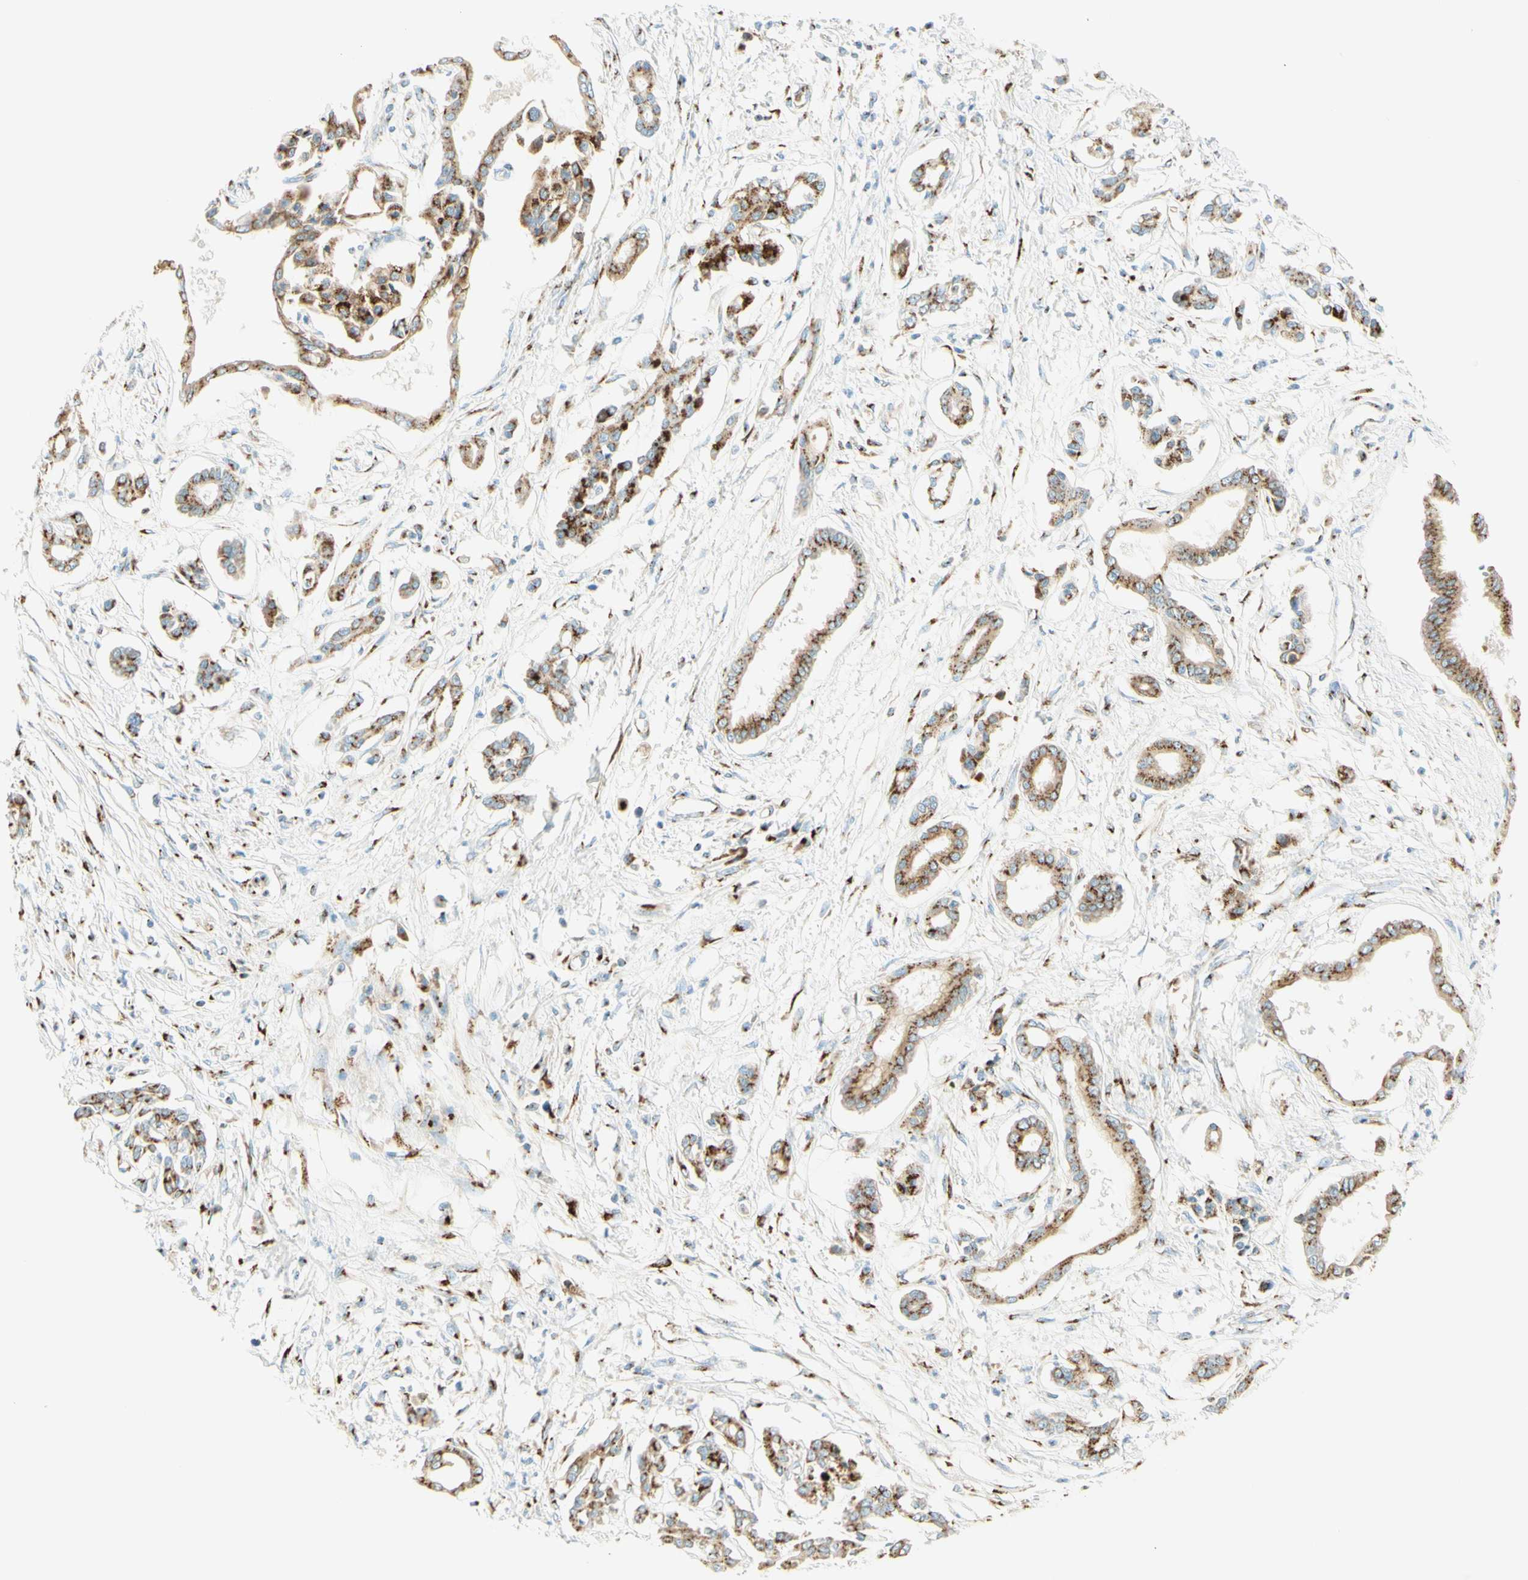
{"staining": {"intensity": "strong", "quantity": ">75%", "location": "cytoplasmic/membranous"}, "tissue": "pancreatic cancer", "cell_type": "Tumor cells", "image_type": "cancer", "snomed": [{"axis": "morphology", "description": "Adenocarcinoma, NOS"}, {"axis": "topography", "description": "Pancreas"}], "caption": "A brown stain labels strong cytoplasmic/membranous staining of a protein in pancreatic adenocarcinoma tumor cells.", "gene": "GOLGB1", "patient": {"sex": "male", "age": 56}}